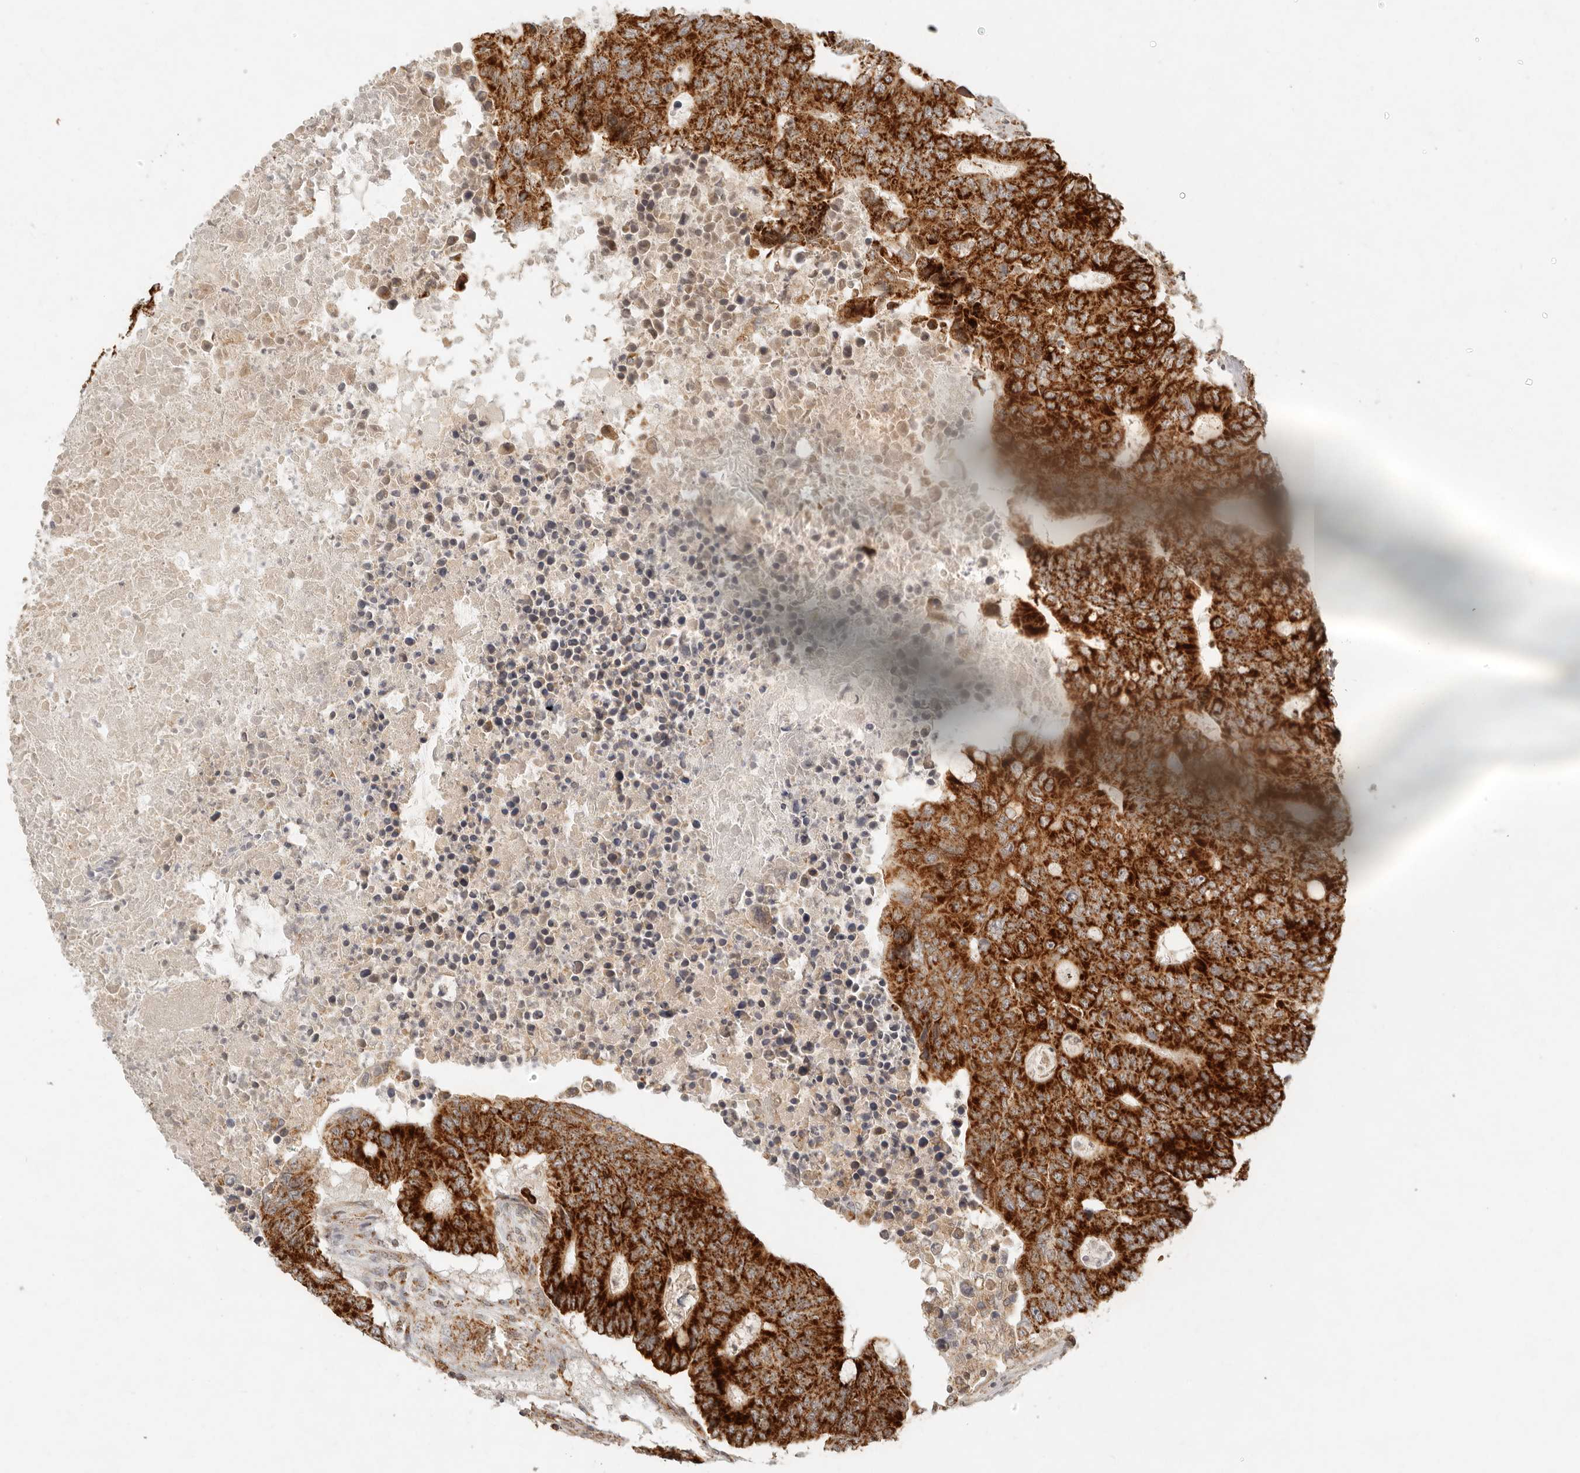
{"staining": {"intensity": "strong", "quantity": ">75%", "location": "cytoplasmic/membranous"}, "tissue": "colorectal cancer", "cell_type": "Tumor cells", "image_type": "cancer", "snomed": [{"axis": "morphology", "description": "Adenocarcinoma, NOS"}, {"axis": "topography", "description": "Colon"}], "caption": "Tumor cells exhibit high levels of strong cytoplasmic/membranous positivity in approximately >75% of cells in human colorectal cancer (adenocarcinoma).", "gene": "MRPL55", "patient": {"sex": "male", "age": 87}}